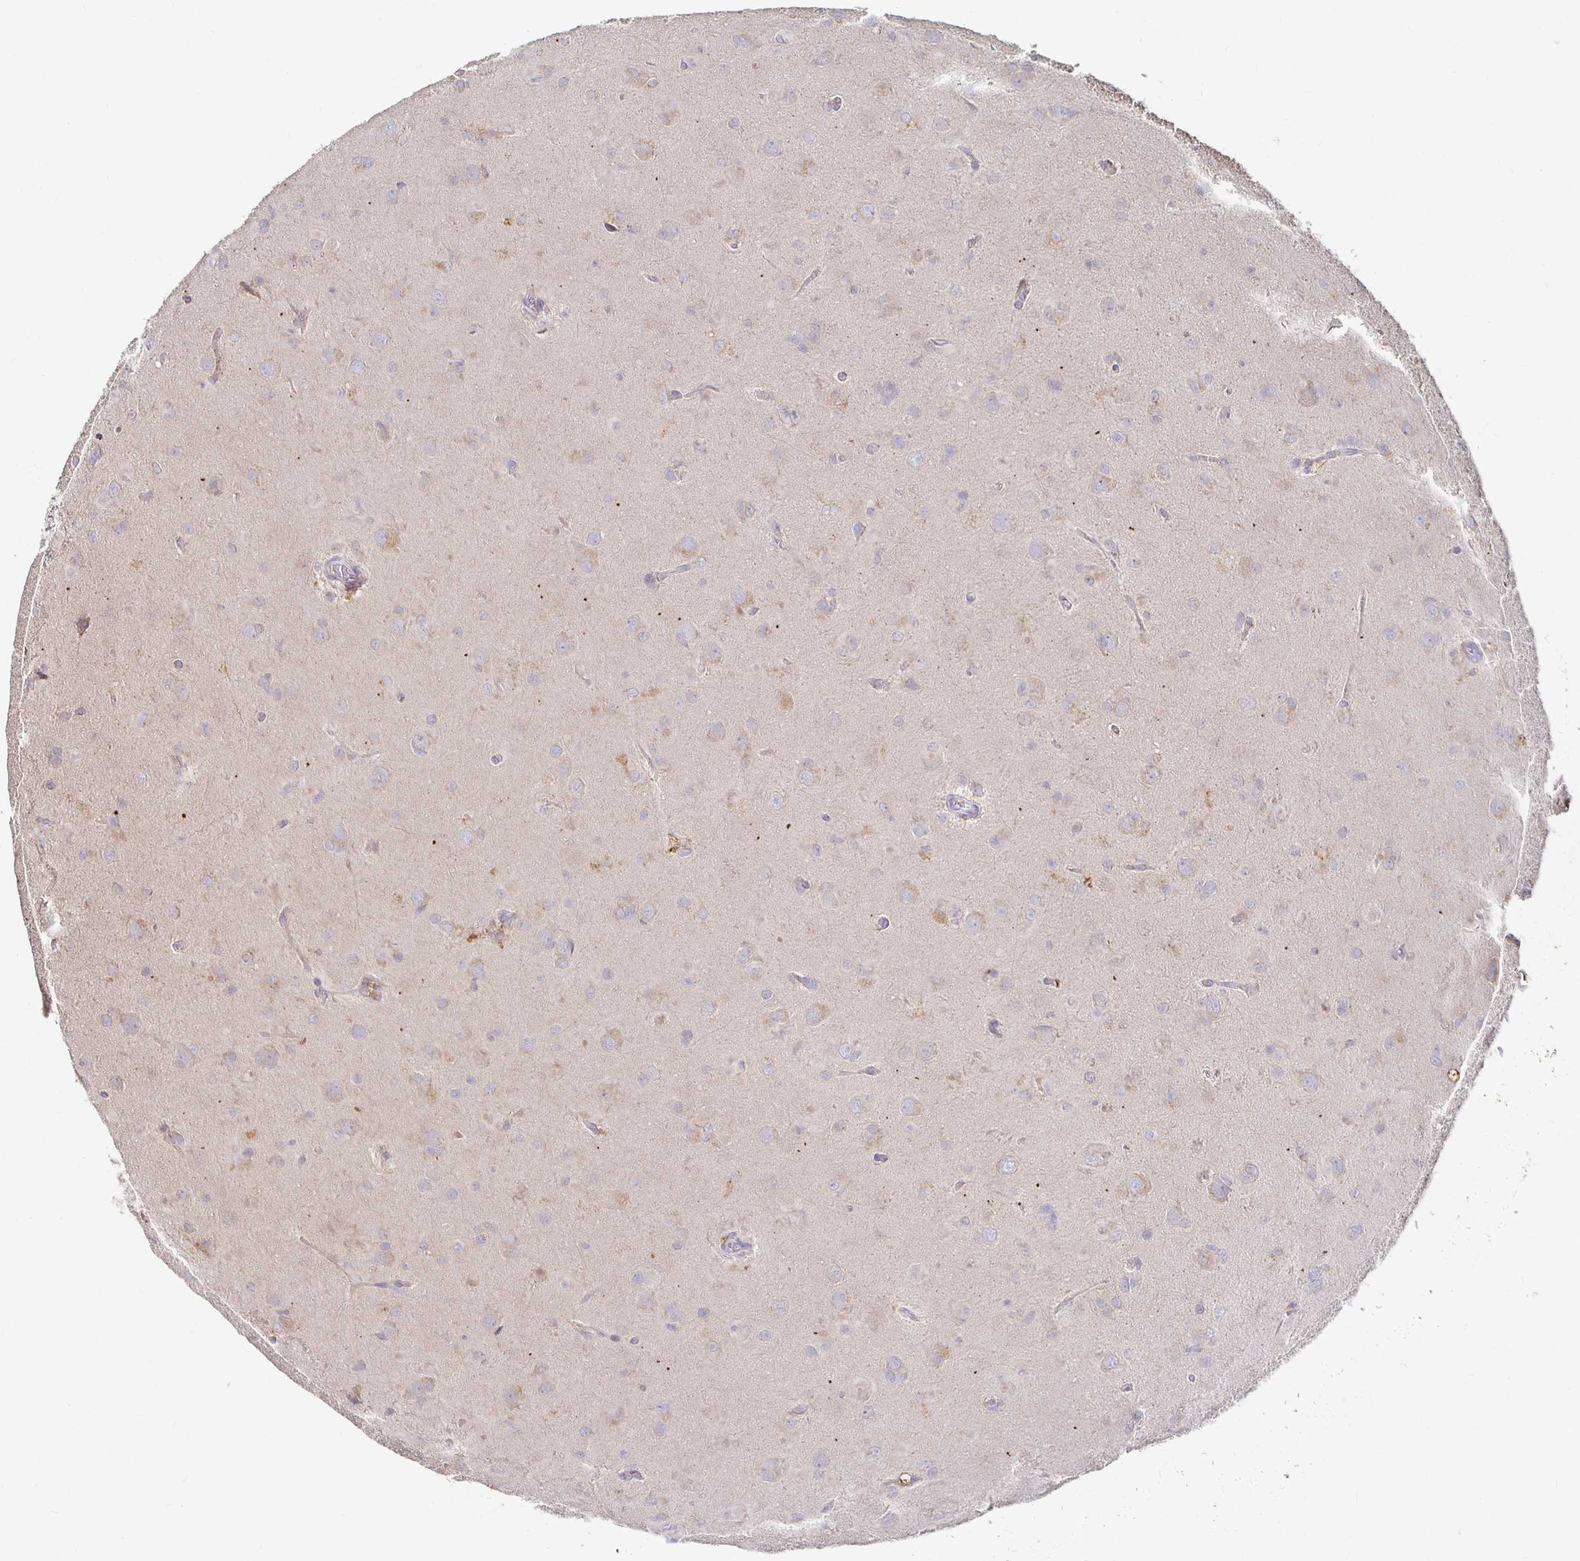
{"staining": {"intensity": "weak", "quantity": "<25%", "location": "cytoplasmic/membranous"}, "tissue": "glioma", "cell_type": "Tumor cells", "image_type": "cancer", "snomed": [{"axis": "morphology", "description": "Glioma, malignant, Low grade"}, {"axis": "topography", "description": "Brain"}], "caption": "The immunohistochemistry (IHC) micrograph has no significant expression in tumor cells of glioma tissue.", "gene": "RNF144B", "patient": {"sex": "male", "age": 58}}